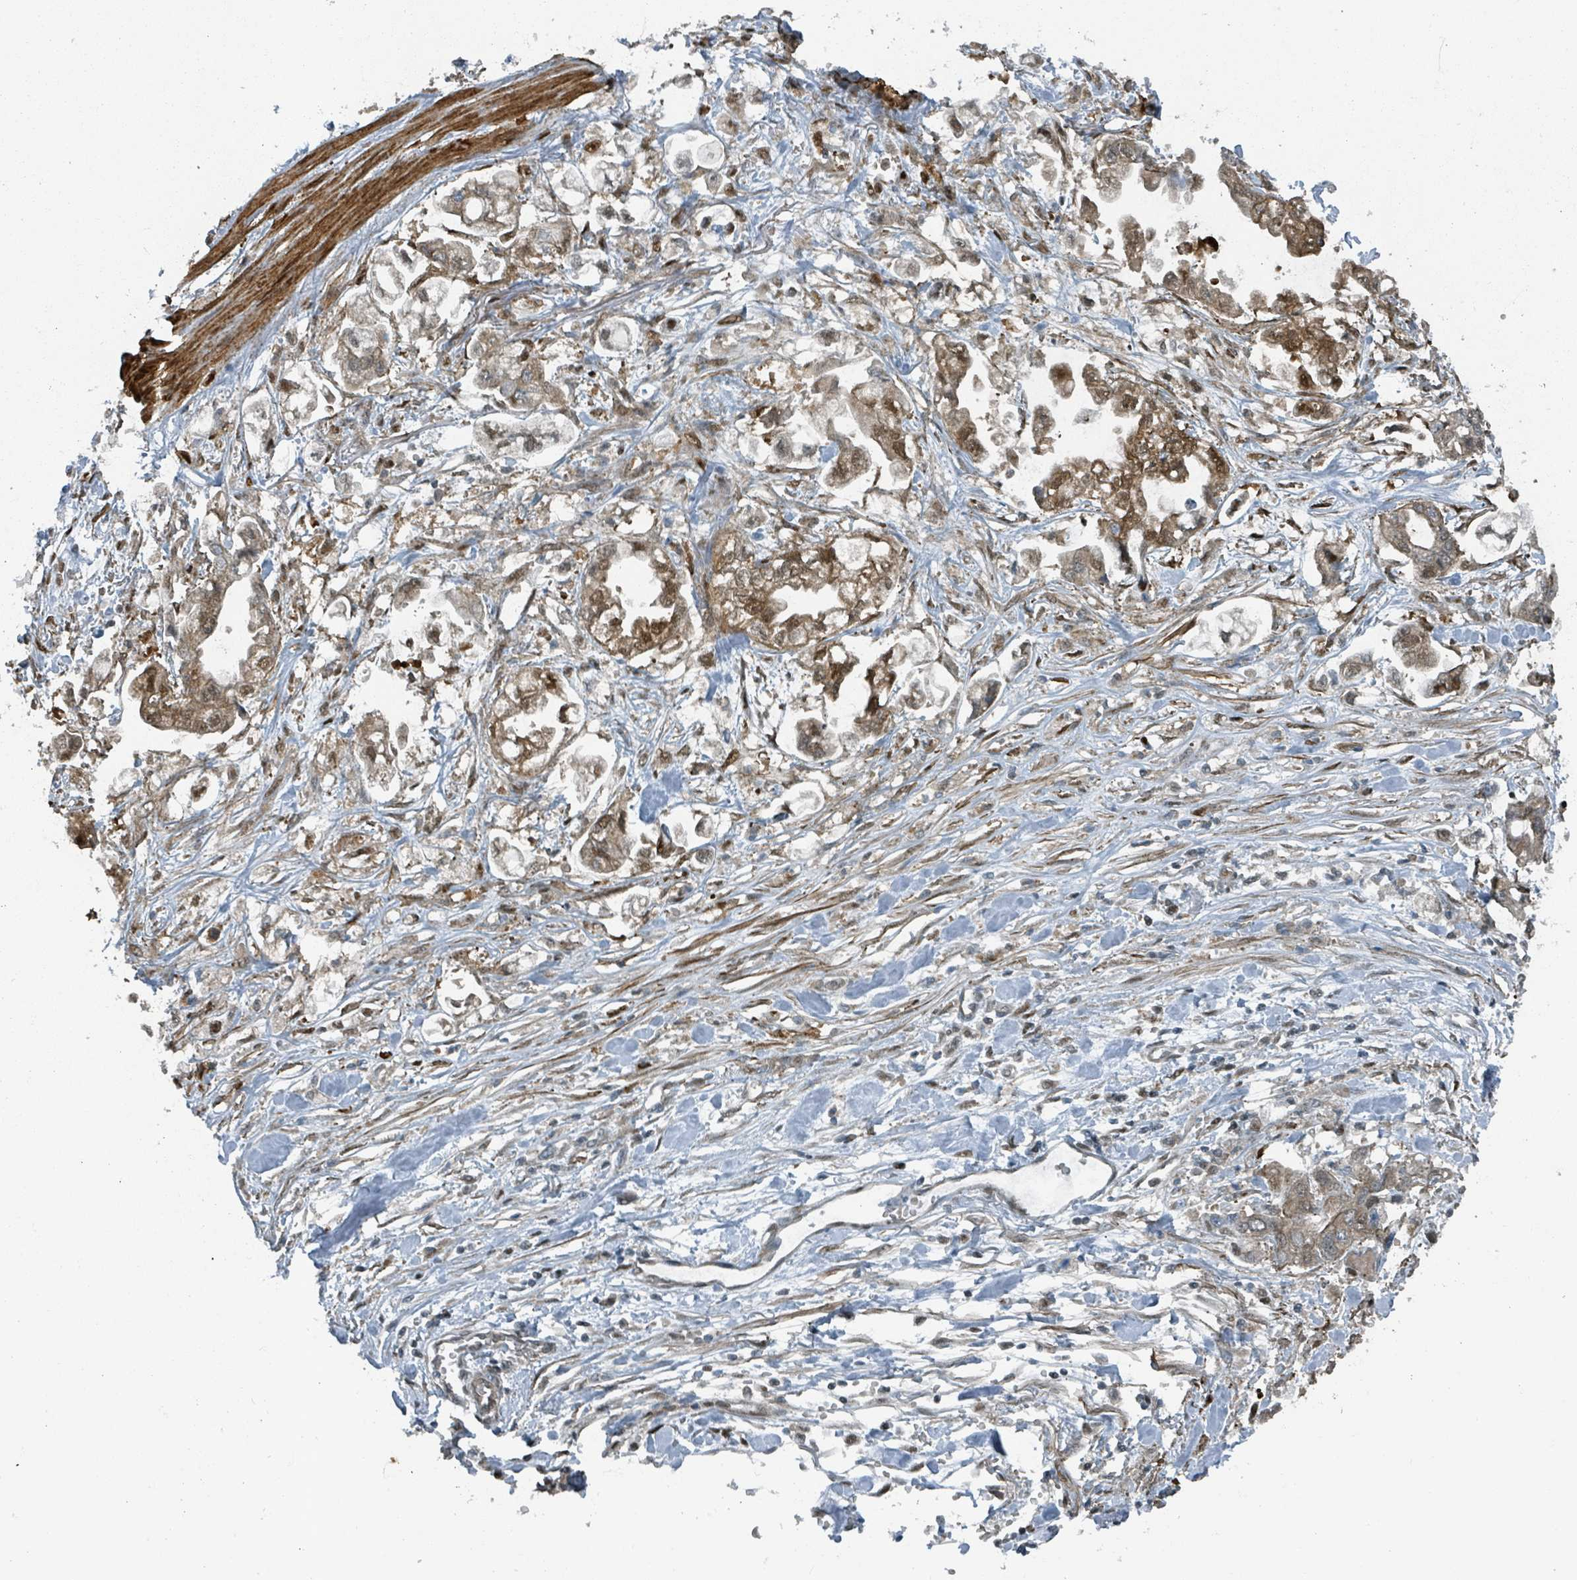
{"staining": {"intensity": "moderate", "quantity": ">75%", "location": "cytoplasmic/membranous,nuclear"}, "tissue": "stomach cancer", "cell_type": "Tumor cells", "image_type": "cancer", "snomed": [{"axis": "morphology", "description": "Adenocarcinoma, NOS"}, {"axis": "topography", "description": "Stomach"}], "caption": "Immunohistochemical staining of human adenocarcinoma (stomach) demonstrates medium levels of moderate cytoplasmic/membranous and nuclear protein staining in approximately >75% of tumor cells.", "gene": "RHPN2", "patient": {"sex": "male", "age": 62}}